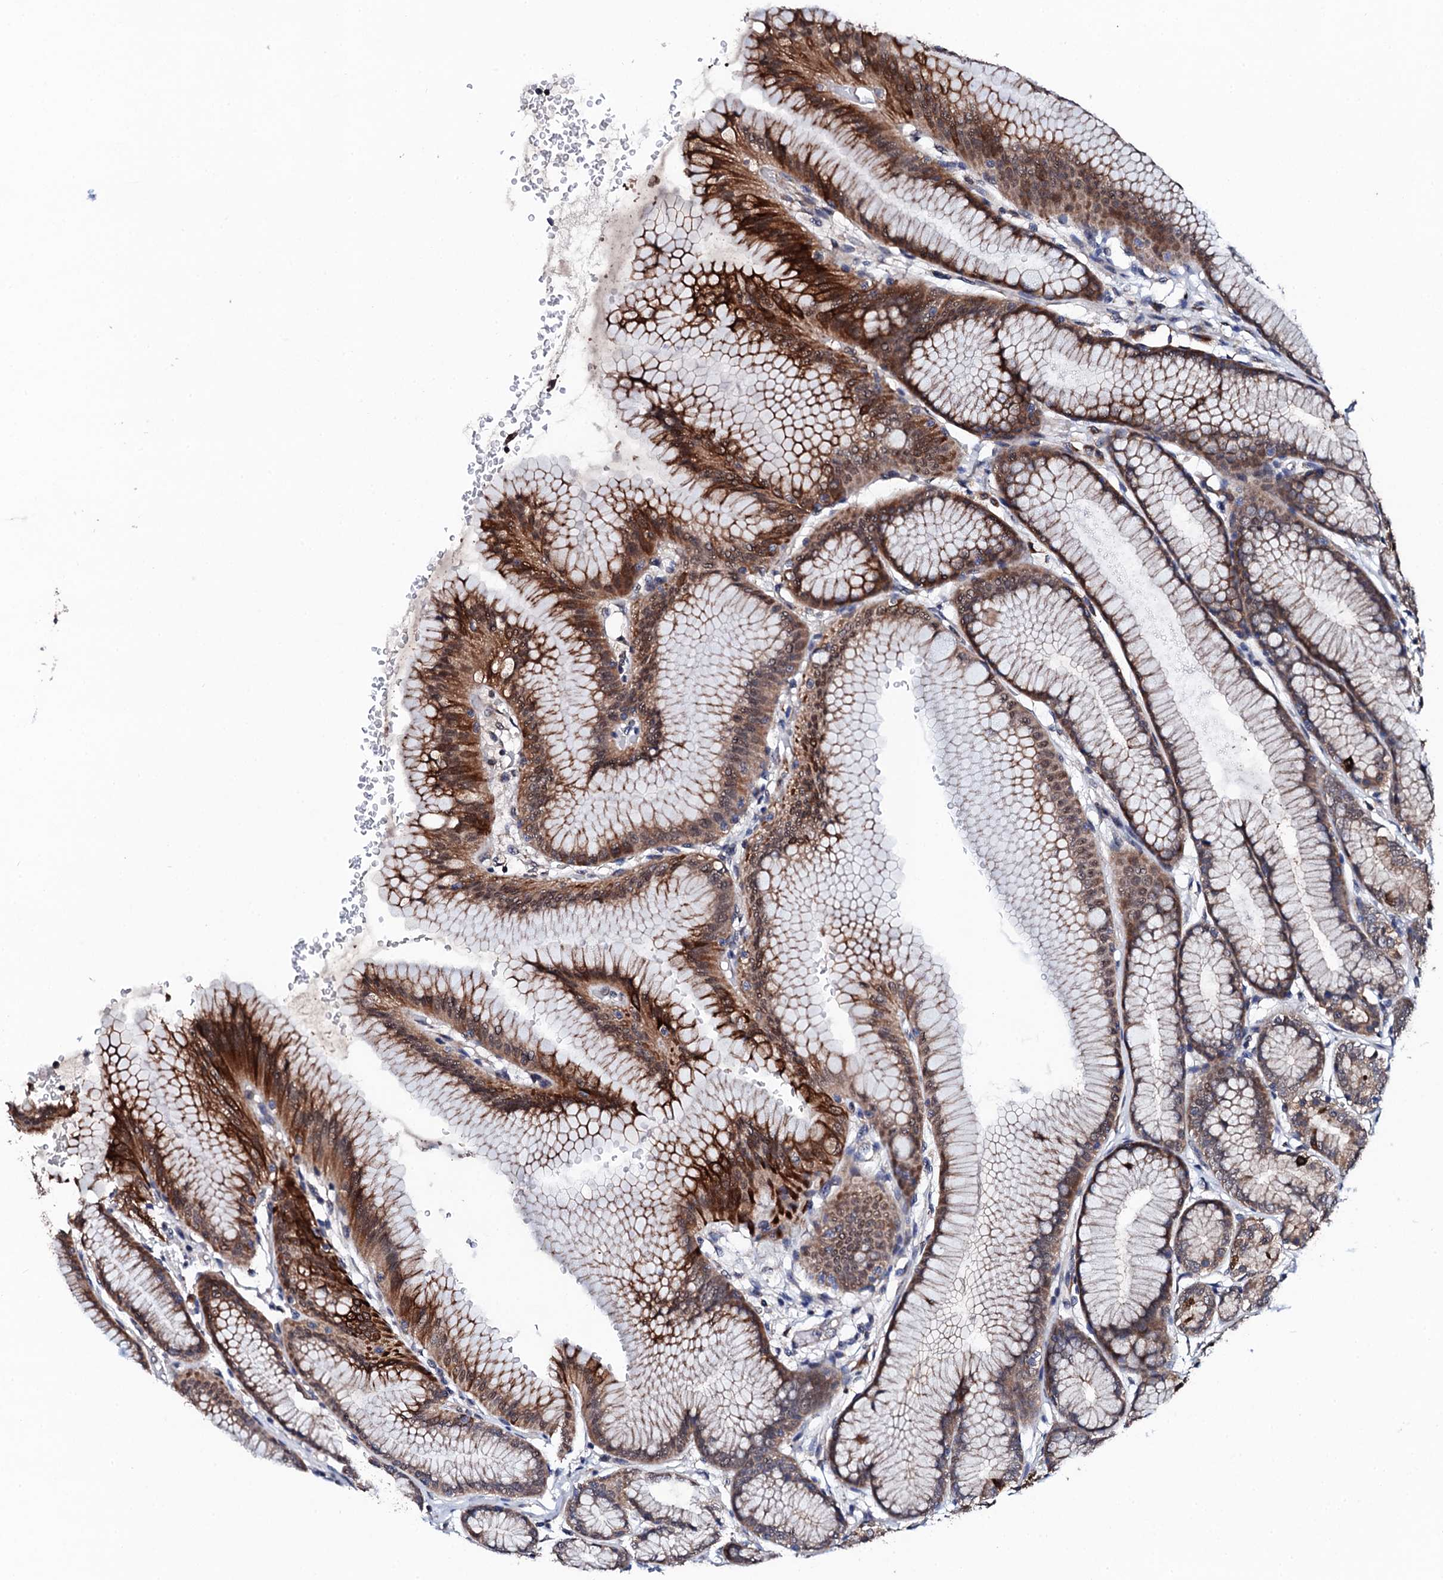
{"staining": {"intensity": "strong", "quantity": "25%-75%", "location": "cytoplasmic/membranous,nuclear"}, "tissue": "stomach", "cell_type": "Glandular cells", "image_type": "normal", "snomed": [{"axis": "morphology", "description": "Normal tissue, NOS"}, {"axis": "morphology", "description": "Adenocarcinoma, NOS"}, {"axis": "morphology", "description": "Adenocarcinoma, High grade"}, {"axis": "topography", "description": "Stomach, upper"}, {"axis": "topography", "description": "Stomach"}], "caption": "Glandular cells show strong cytoplasmic/membranous,nuclear staining in about 25%-75% of cells in normal stomach.", "gene": "IP6K1", "patient": {"sex": "female", "age": 65}}